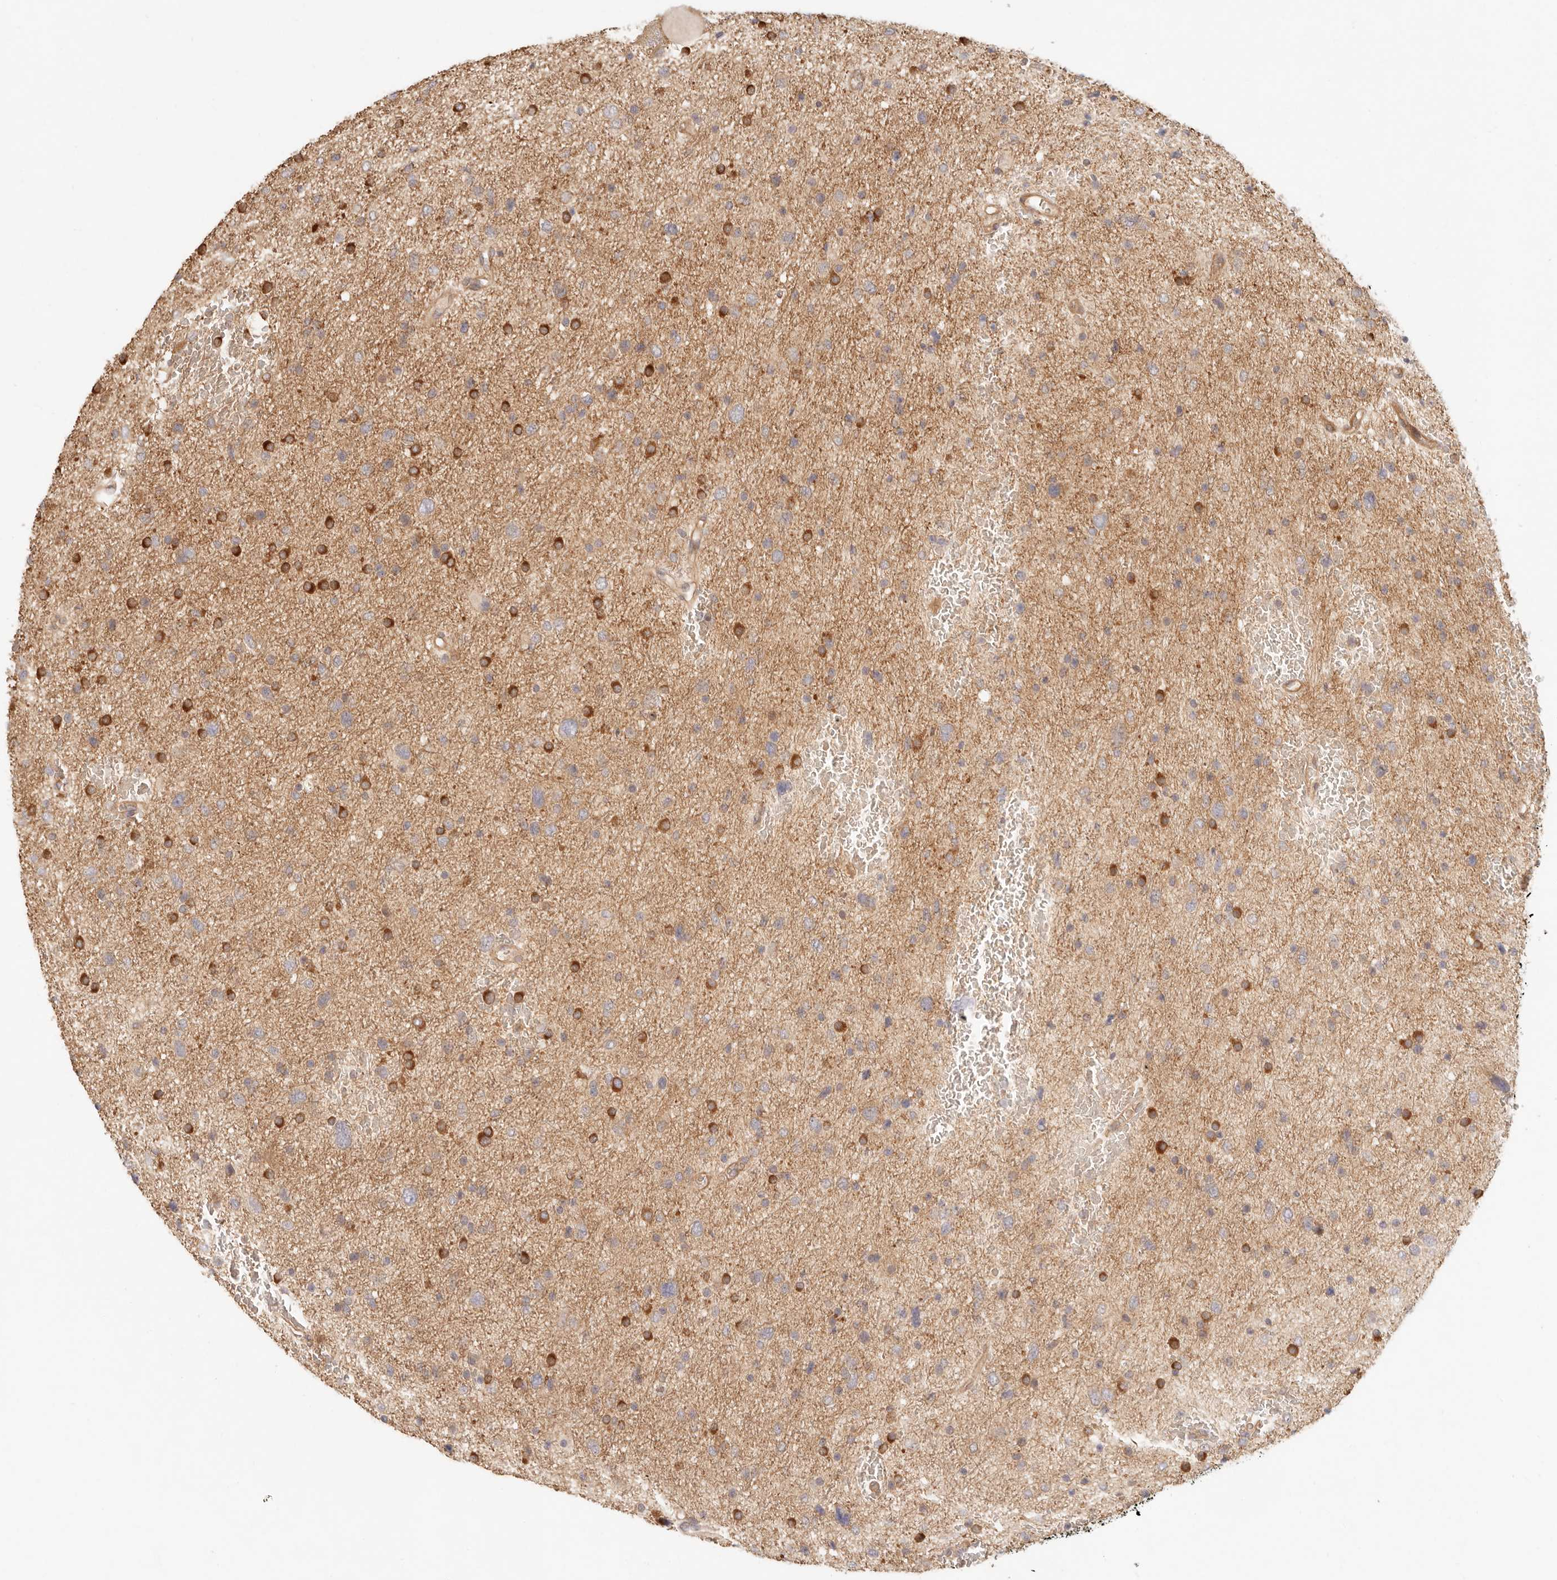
{"staining": {"intensity": "weak", "quantity": "25%-75%", "location": "cytoplasmic/membranous"}, "tissue": "glioma", "cell_type": "Tumor cells", "image_type": "cancer", "snomed": [{"axis": "morphology", "description": "Glioma, malignant, Low grade"}, {"axis": "topography", "description": "Brain"}], "caption": "Immunohistochemistry (IHC) (DAB) staining of malignant glioma (low-grade) reveals weak cytoplasmic/membranous protein expression in about 25%-75% of tumor cells. The staining was performed using DAB (3,3'-diaminobenzidine) to visualize the protein expression in brown, while the nuclei were stained in blue with hematoxylin (Magnification: 20x).", "gene": "PPP1R3B", "patient": {"sex": "female", "age": 37}}